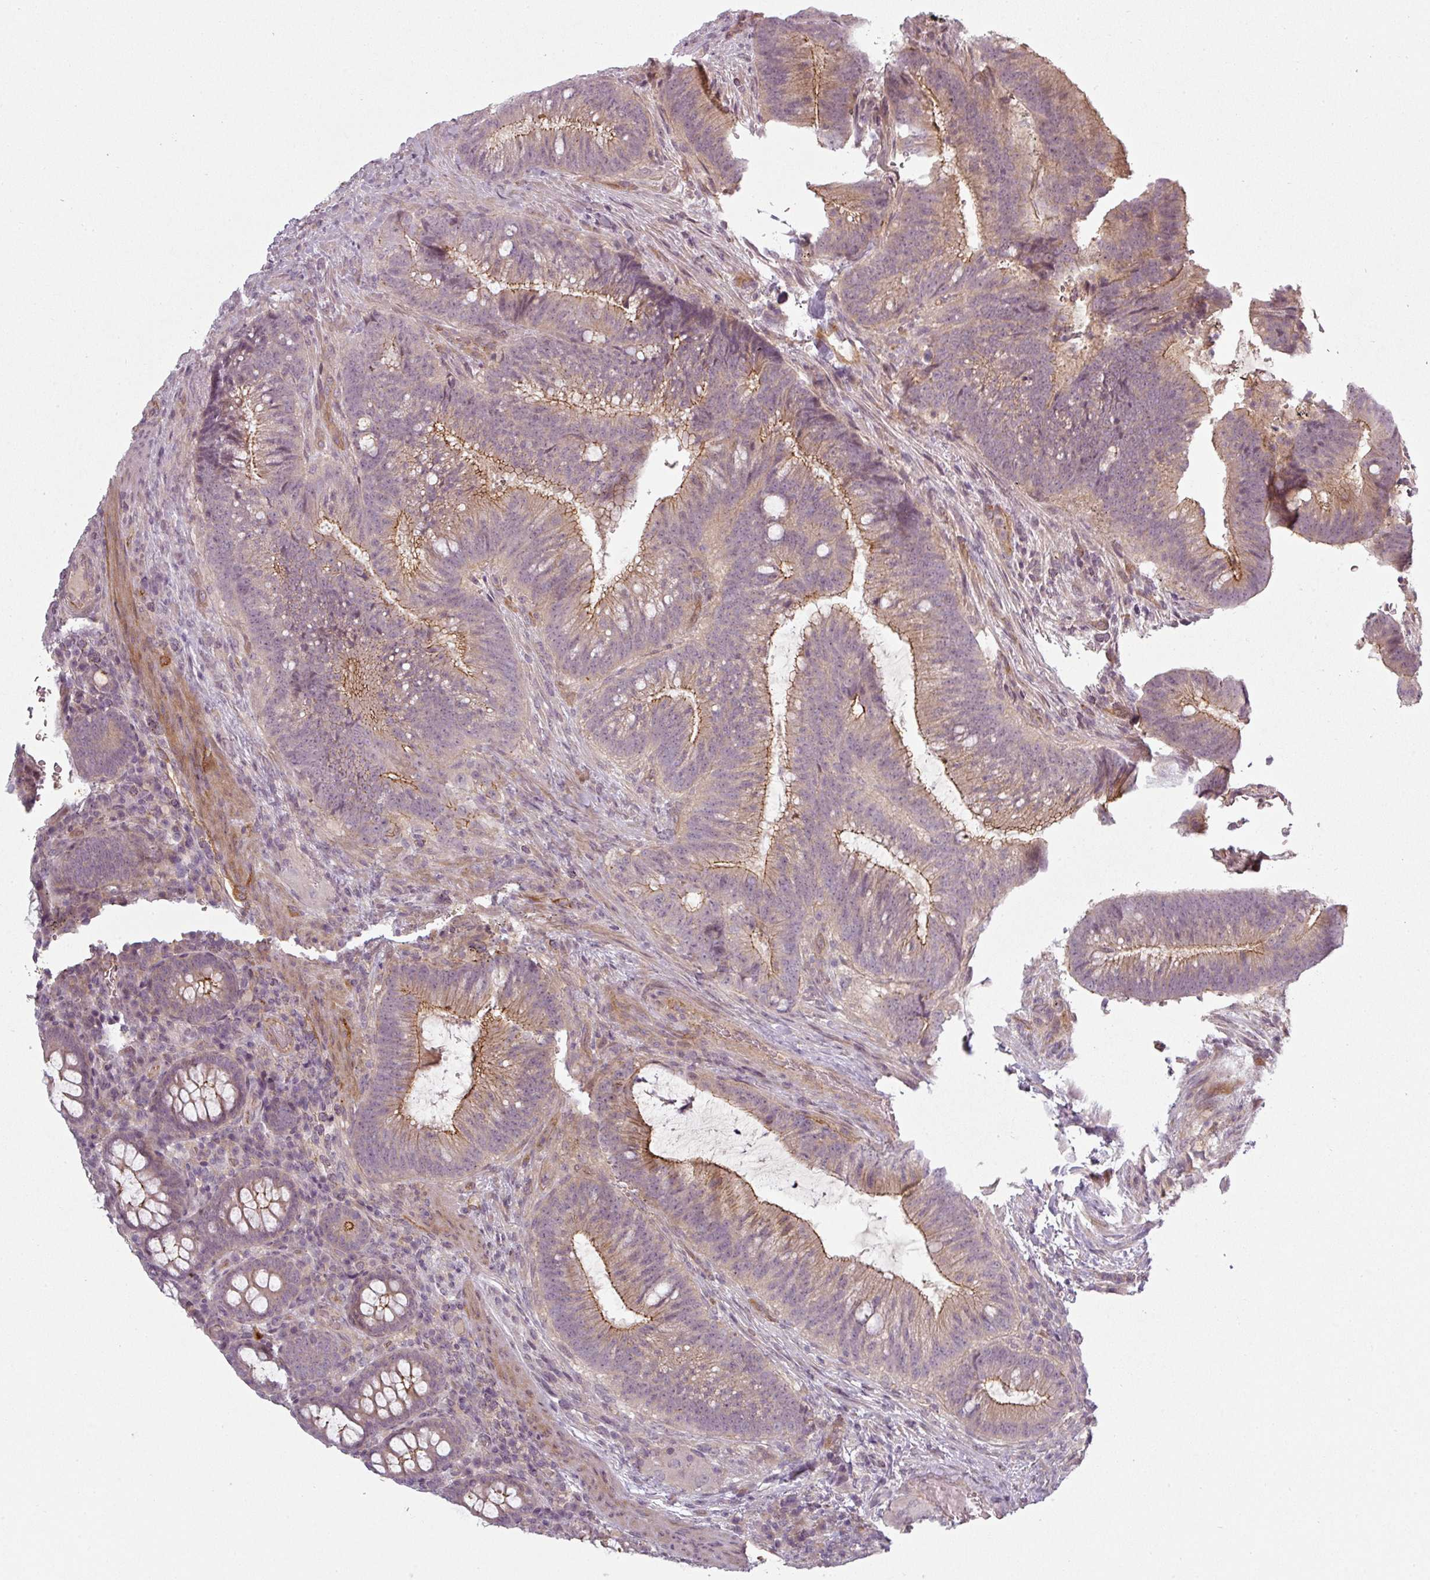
{"staining": {"intensity": "moderate", "quantity": "25%-75%", "location": "cytoplasmic/membranous"}, "tissue": "colorectal cancer", "cell_type": "Tumor cells", "image_type": "cancer", "snomed": [{"axis": "morphology", "description": "Adenocarcinoma, NOS"}, {"axis": "topography", "description": "Colon"}], "caption": "Brown immunohistochemical staining in human colorectal adenocarcinoma exhibits moderate cytoplasmic/membranous expression in about 25%-75% of tumor cells.", "gene": "SLC16A9", "patient": {"sex": "female", "age": 43}}